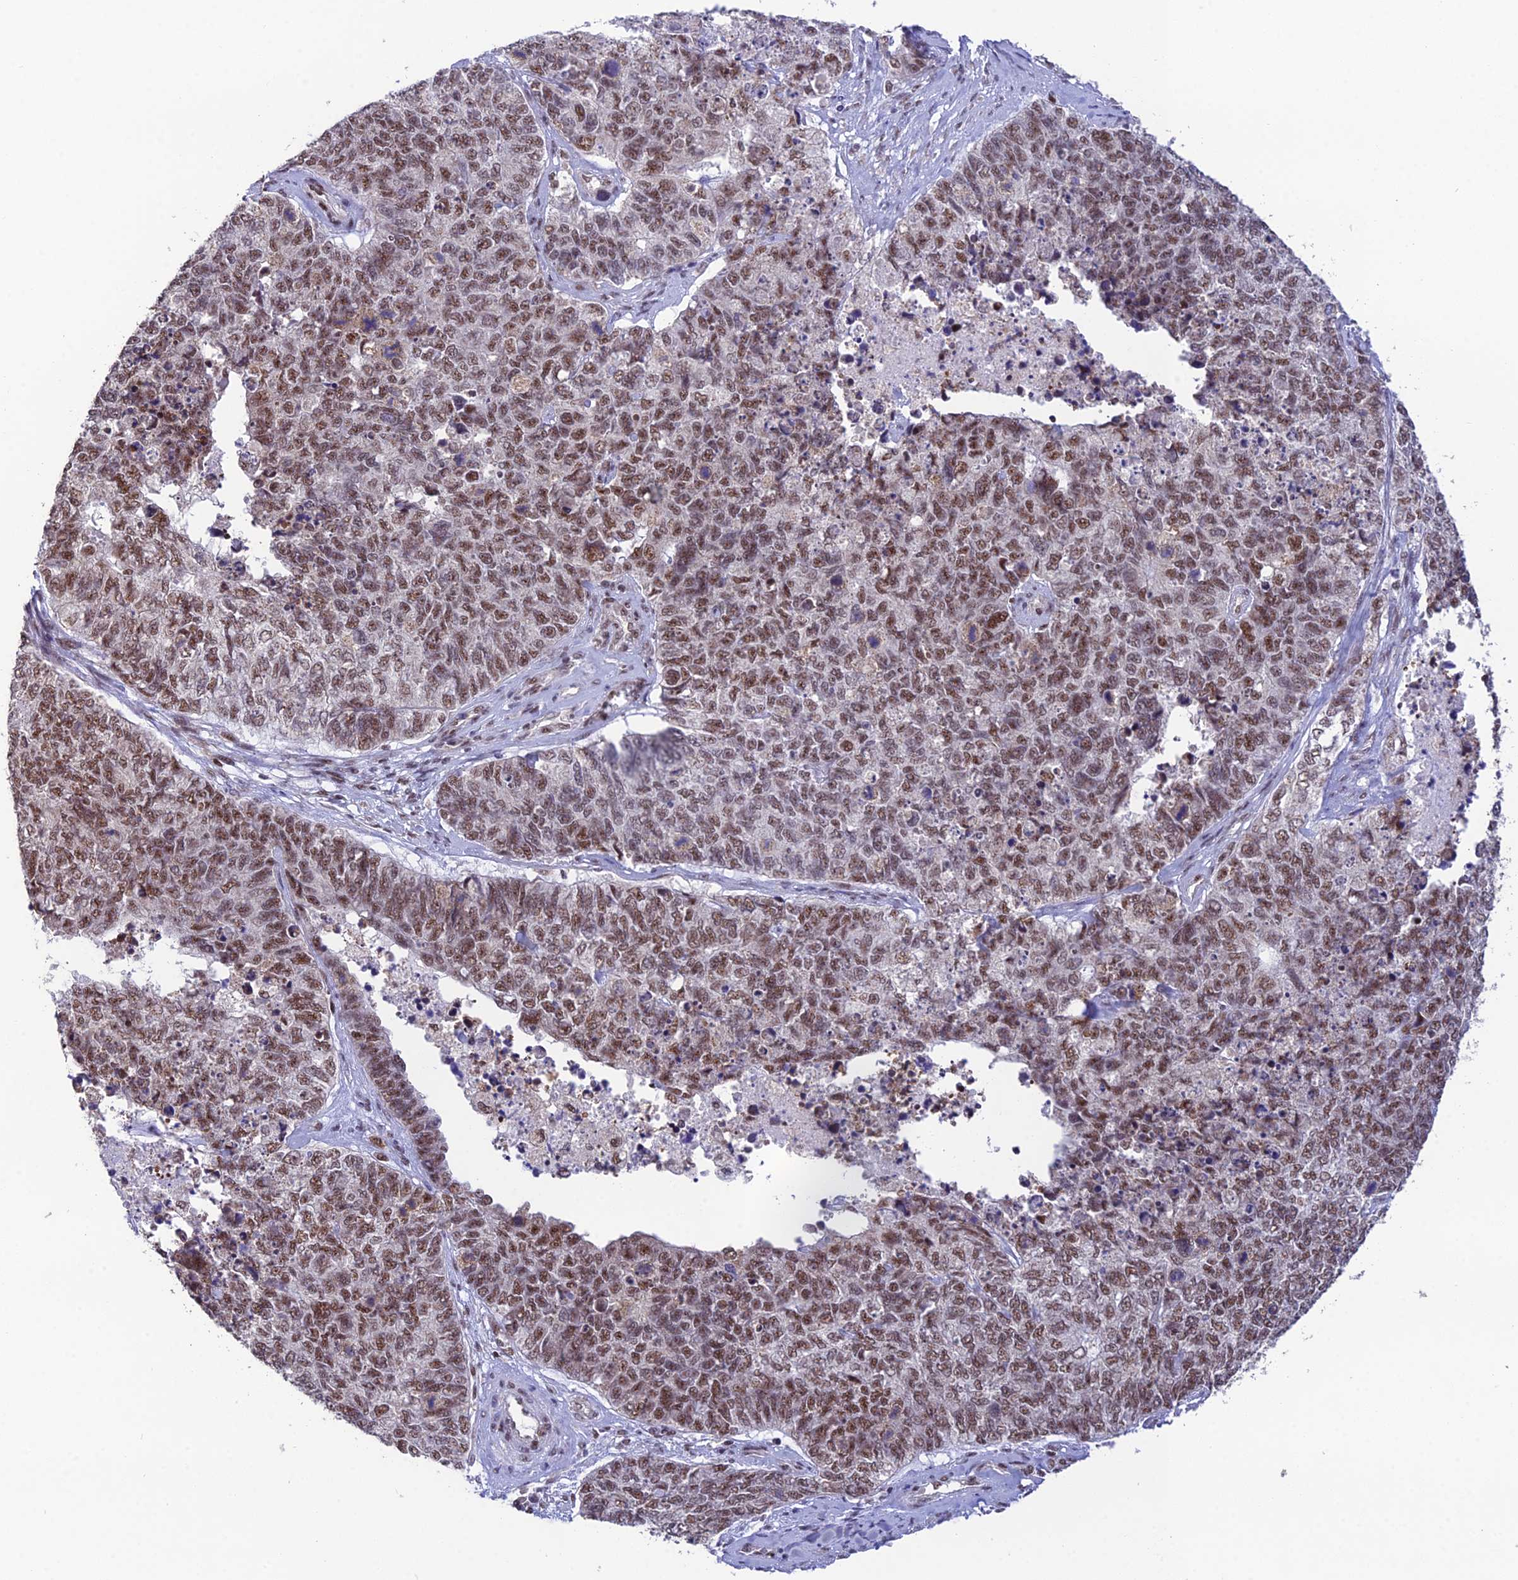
{"staining": {"intensity": "moderate", "quantity": ">75%", "location": "nuclear"}, "tissue": "cervical cancer", "cell_type": "Tumor cells", "image_type": "cancer", "snomed": [{"axis": "morphology", "description": "Squamous cell carcinoma, NOS"}, {"axis": "topography", "description": "Cervix"}], "caption": "Immunohistochemical staining of cervical squamous cell carcinoma displays medium levels of moderate nuclear positivity in approximately >75% of tumor cells.", "gene": "THOC7", "patient": {"sex": "female", "age": 63}}